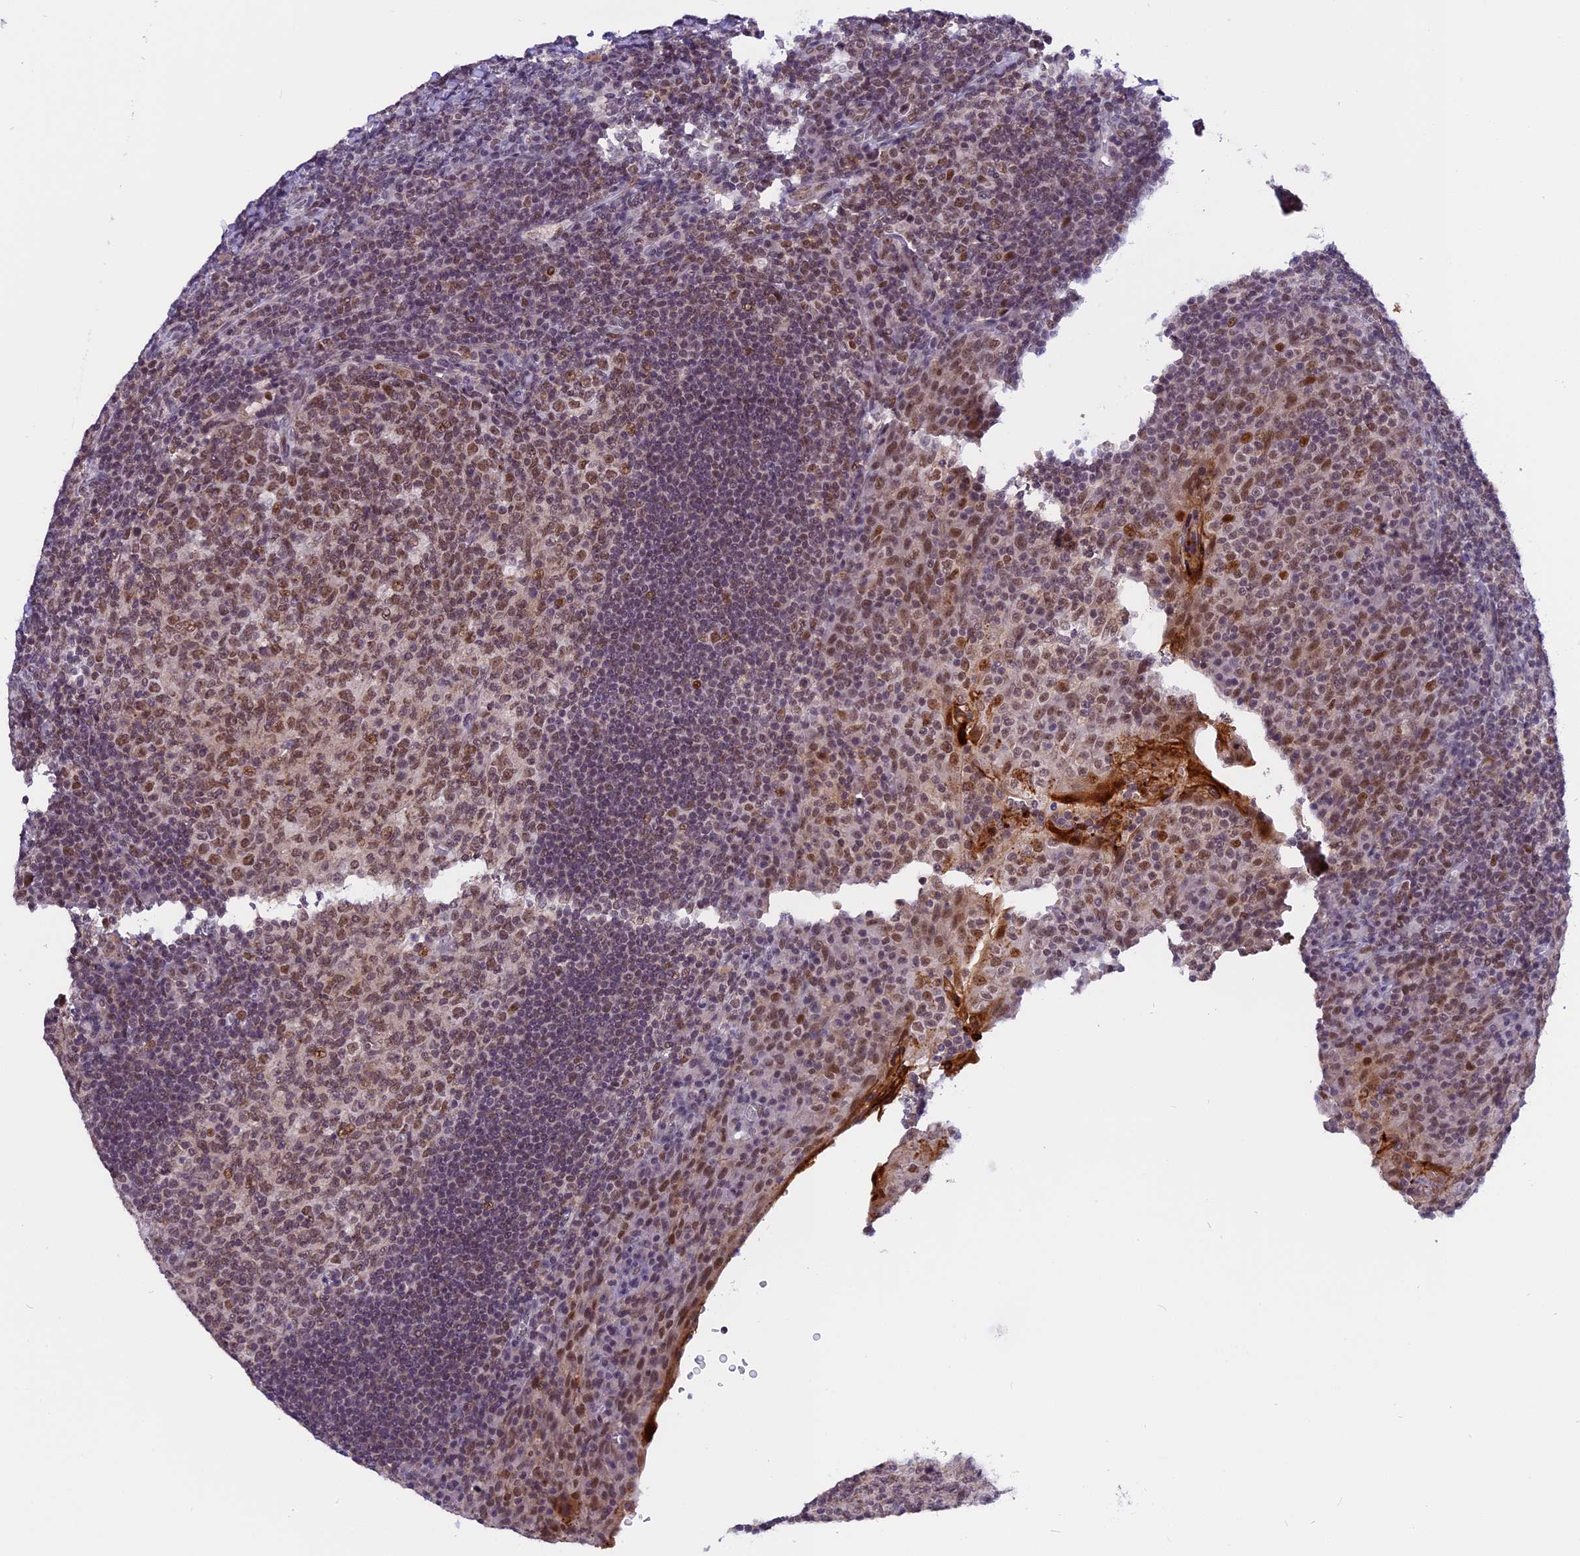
{"staining": {"intensity": "moderate", "quantity": ">75%", "location": "nuclear"}, "tissue": "tonsil", "cell_type": "Germinal center cells", "image_type": "normal", "snomed": [{"axis": "morphology", "description": "Normal tissue, NOS"}, {"axis": "topography", "description": "Tonsil"}], "caption": "DAB immunohistochemical staining of unremarkable human tonsil shows moderate nuclear protein expression in about >75% of germinal center cells. Using DAB (3,3'-diaminobenzidine) (brown) and hematoxylin (blue) stains, captured at high magnification using brightfield microscopy.", "gene": "TADA3", "patient": {"sex": "male", "age": 17}}